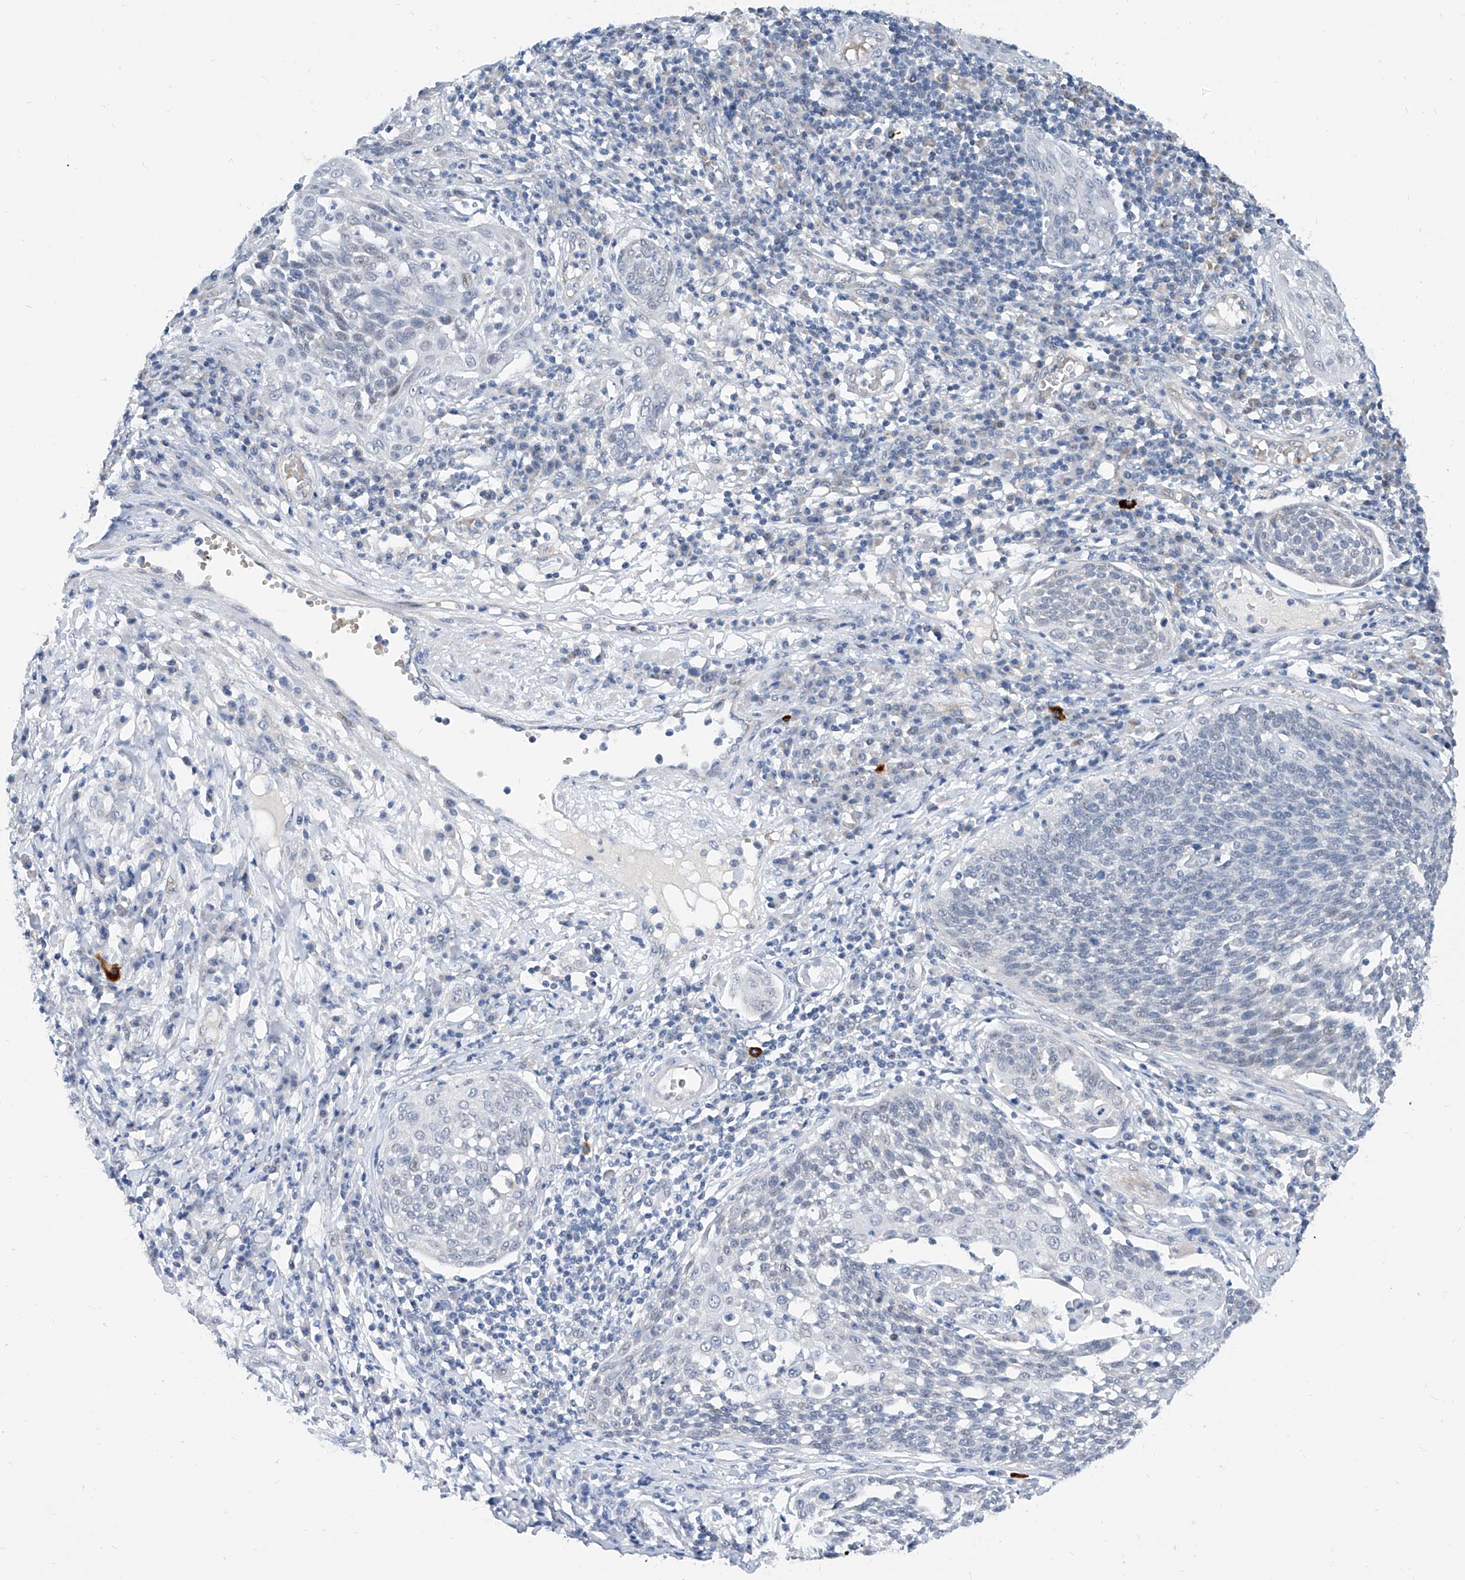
{"staining": {"intensity": "negative", "quantity": "none", "location": "none"}, "tissue": "cervical cancer", "cell_type": "Tumor cells", "image_type": "cancer", "snomed": [{"axis": "morphology", "description": "Squamous cell carcinoma, NOS"}, {"axis": "topography", "description": "Cervix"}], "caption": "DAB immunohistochemical staining of human cervical squamous cell carcinoma reveals no significant positivity in tumor cells.", "gene": "BPTF", "patient": {"sex": "female", "age": 34}}